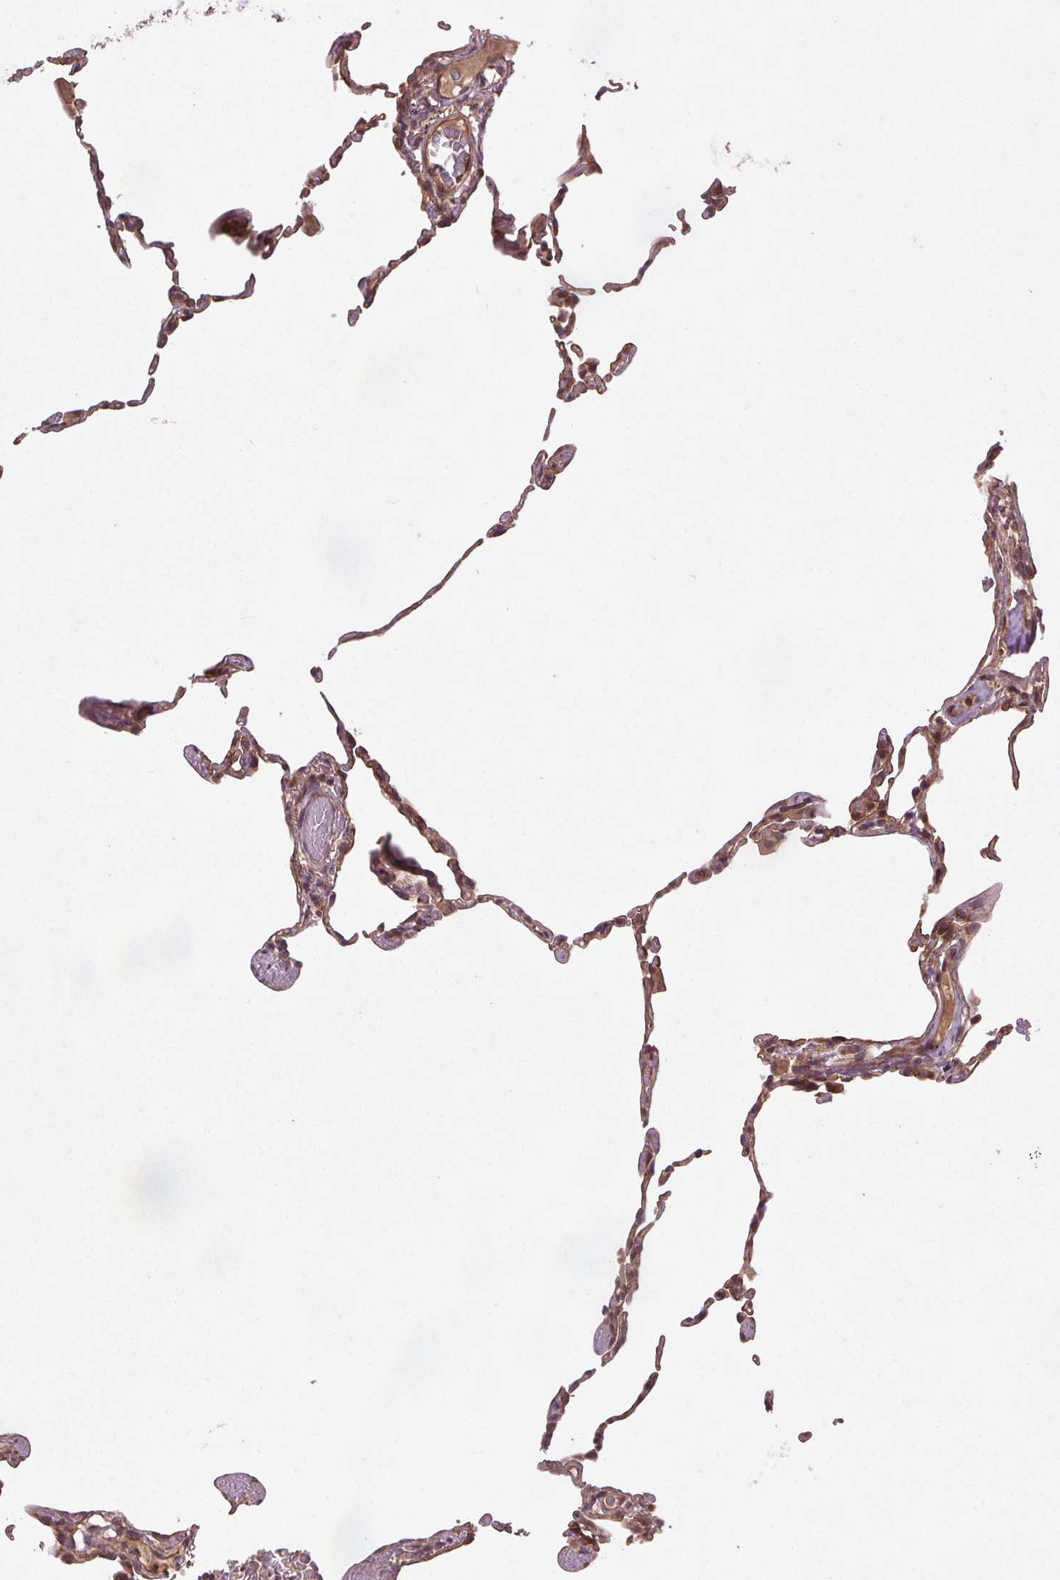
{"staining": {"intensity": "moderate", "quantity": "25%-75%", "location": "cytoplasmic/membranous"}, "tissue": "lung", "cell_type": "Alveolar cells", "image_type": "normal", "snomed": [{"axis": "morphology", "description": "Normal tissue, NOS"}, {"axis": "topography", "description": "Lung"}], "caption": "DAB immunohistochemical staining of unremarkable human lung demonstrates moderate cytoplasmic/membranous protein positivity in about 25%-75% of alveolar cells.", "gene": "SEC14L2", "patient": {"sex": "female", "age": 57}}